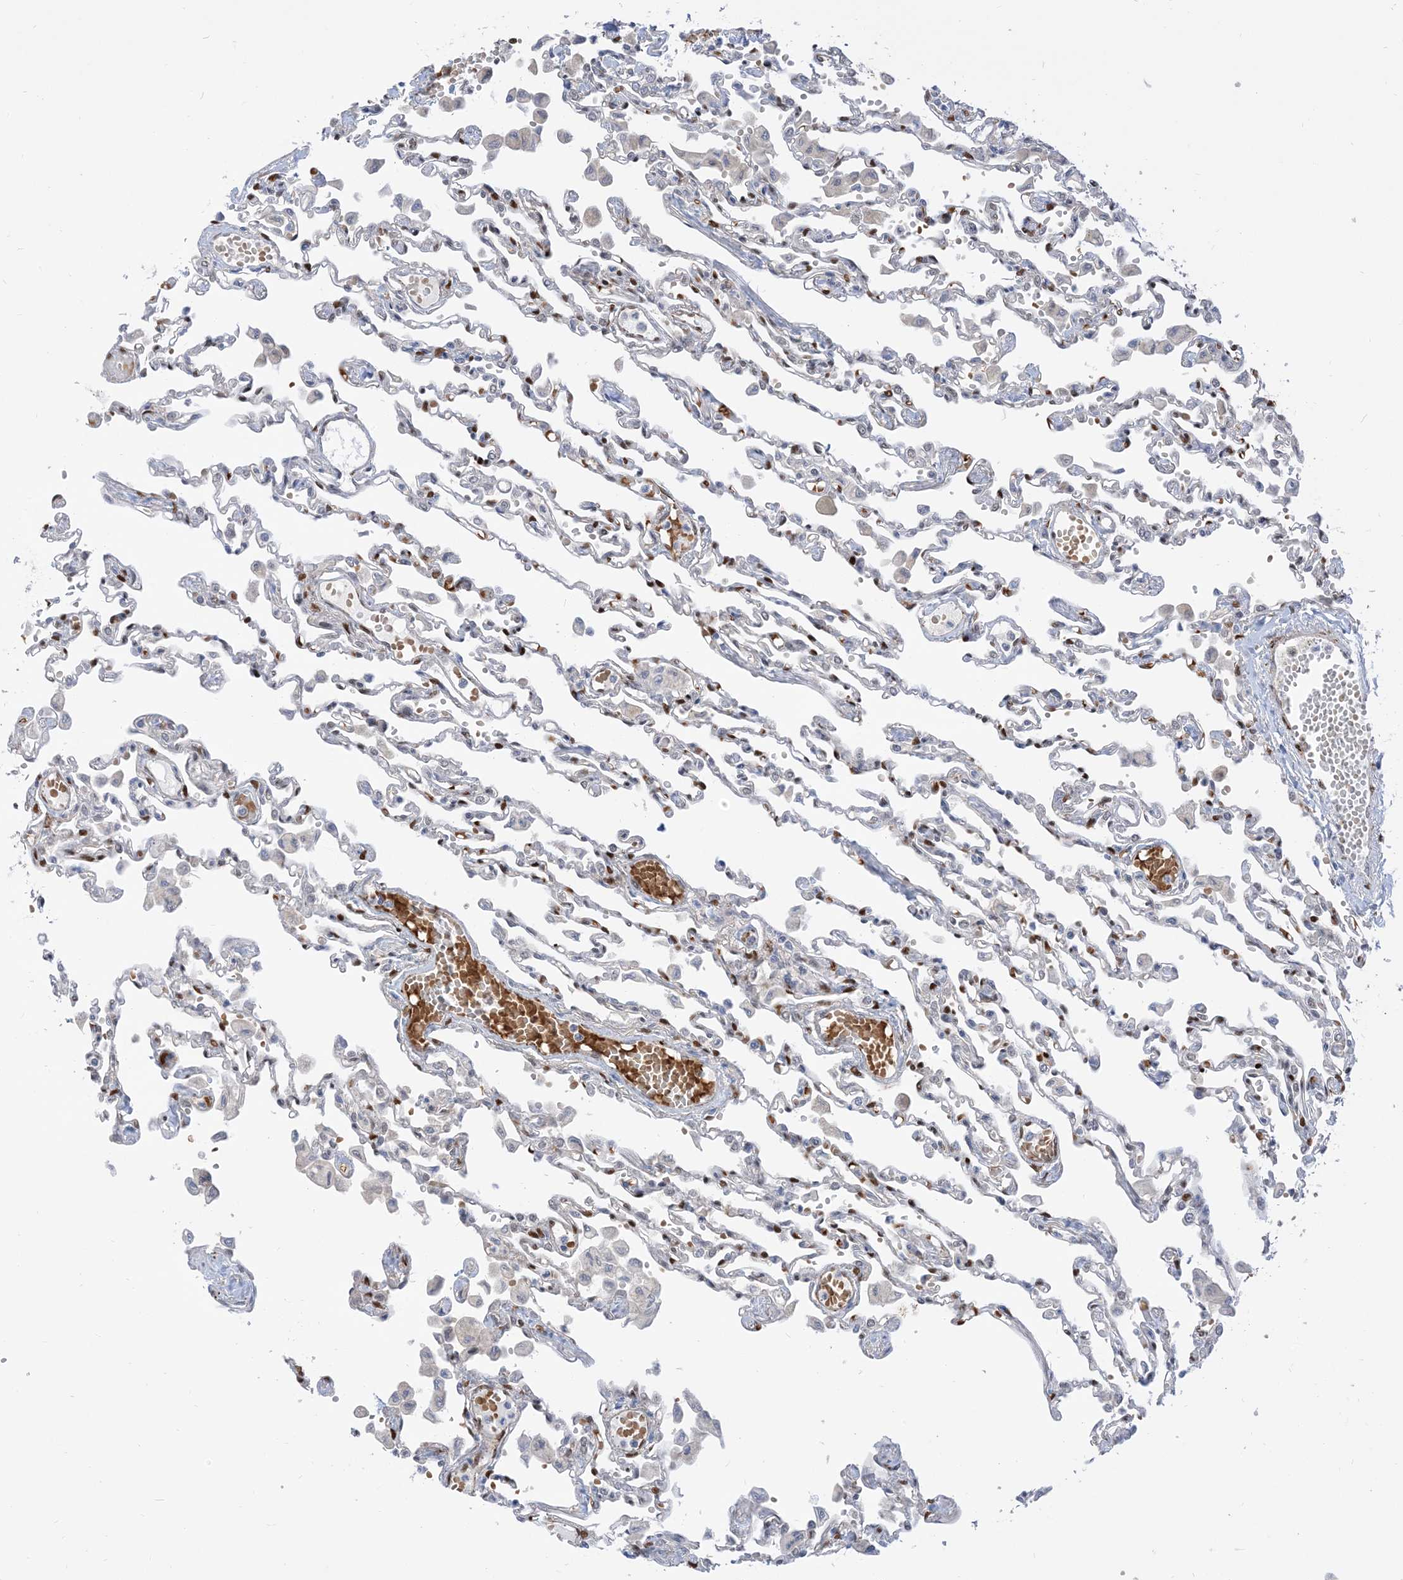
{"staining": {"intensity": "moderate", "quantity": "<25%", "location": "nuclear"}, "tissue": "lung", "cell_type": "Alveolar cells", "image_type": "normal", "snomed": [{"axis": "morphology", "description": "Normal tissue, NOS"}, {"axis": "topography", "description": "Bronchus"}, {"axis": "topography", "description": "Lung"}], "caption": "Immunohistochemistry of unremarkable lung exhibits low levels of moderate nuclear positivity in approximately <25% of alveolar cells. The staining is performed using DAB brown chromogen to label protein expression. The nuclei are counter-stained blue using hematoxylin.", "gene": "RIN1", "patient": {"sex": "female", "age": 49}}